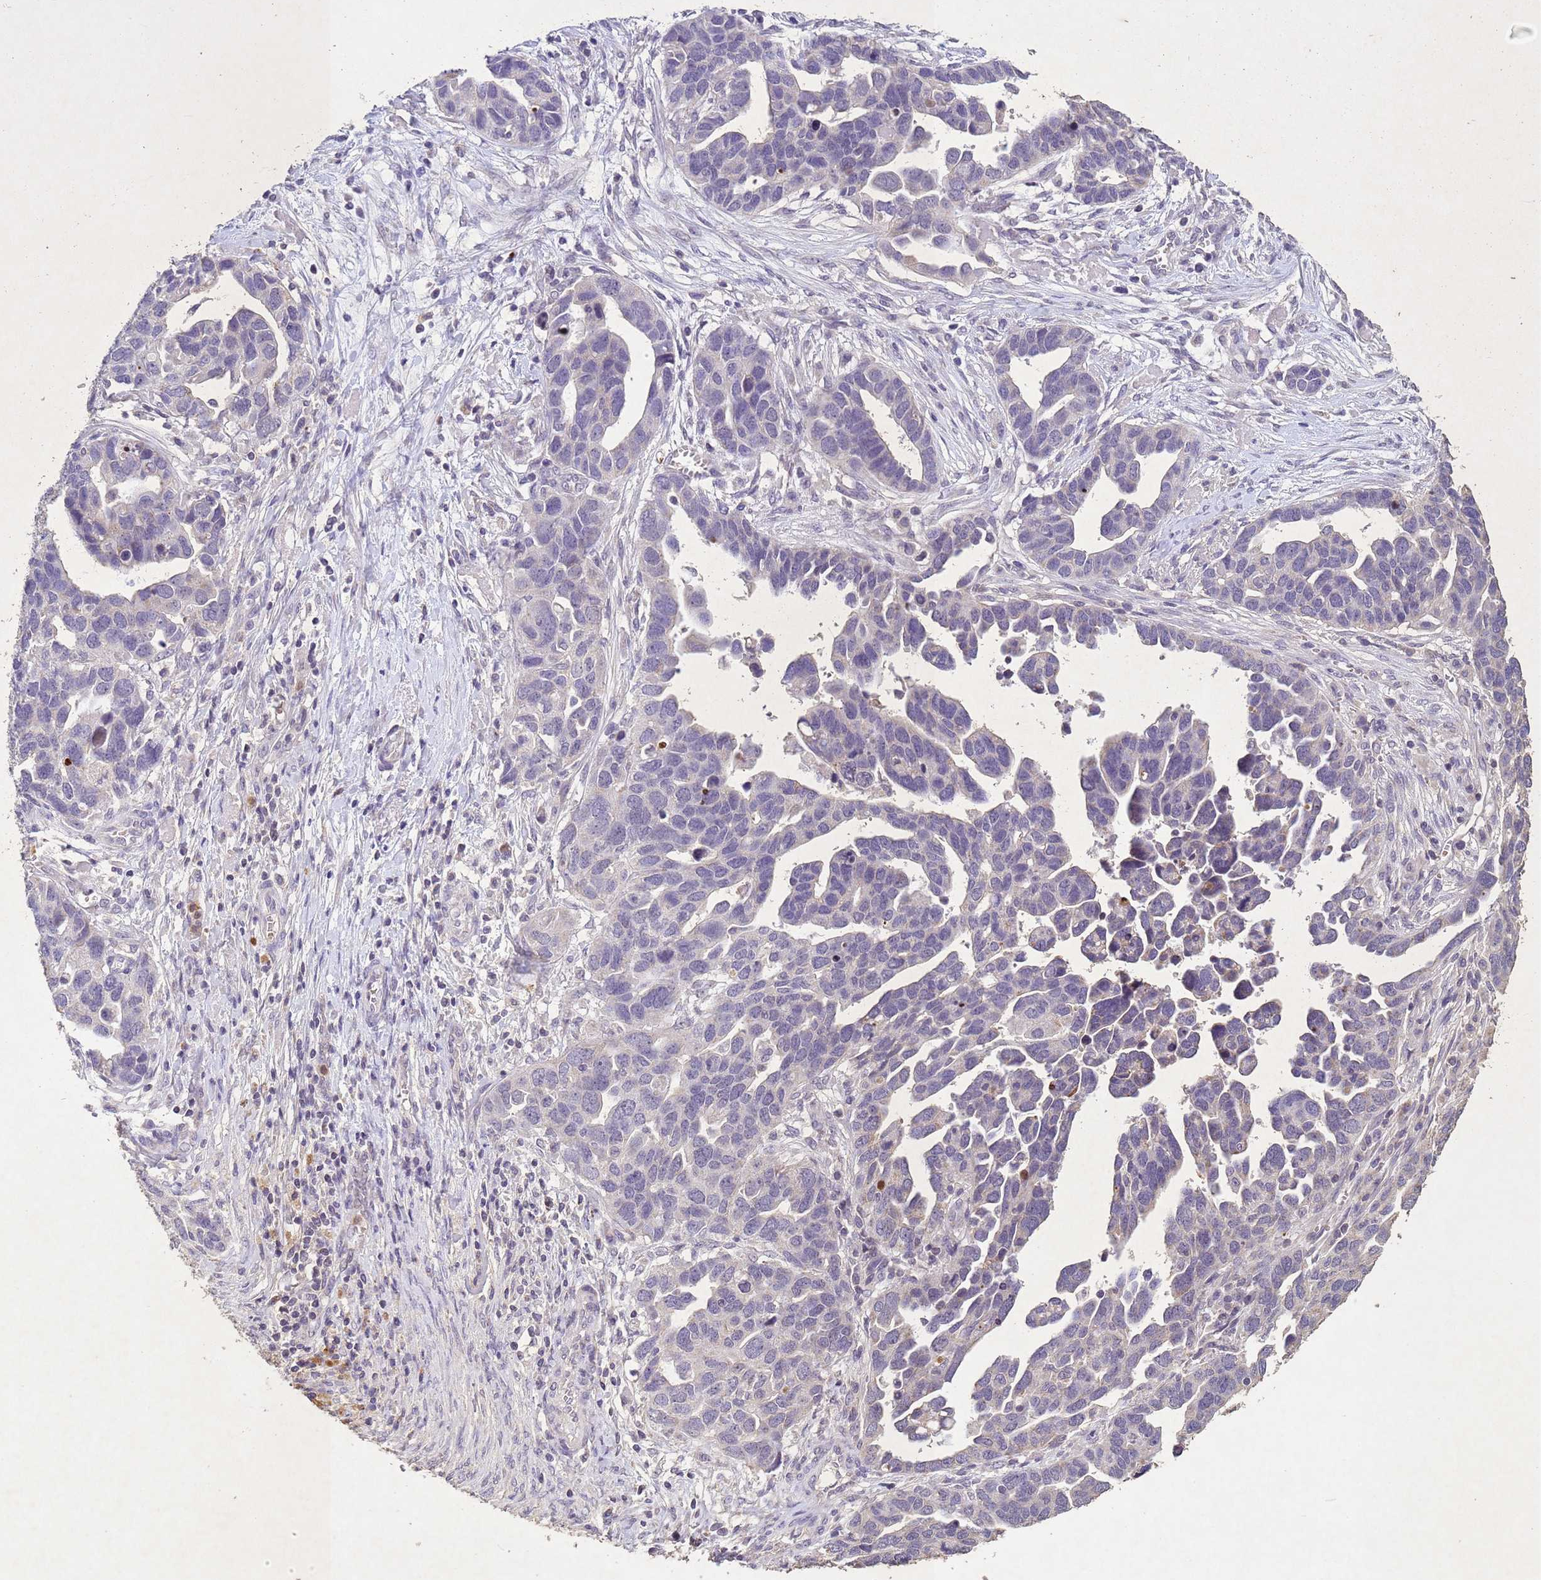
{"staining": {"intensity": "negative", "quantity": "none", "location": "none"}, "tissue": "ovarian cancer", "cell_type": "Tumor cells", "image_type": "cancer", "snomed": [{"axis": "morphology", "description": "Cystadenocarcinoma, serous, NOS"}, {"axis": "topography", "description": "Ovary"}], "caption": "Immunohistochemical staining of human serous cystadenocarcinoma (ovarian) displays no significant staining in tumor cells. (Stains: DAB (3,3'-diaminobenzidine) immunohistochemistry (IHC) with hematoxylin counter stain, Microscopy: brightfield microscopy at high magnification).", "gene": "NLRP11", "patient": {"sex": "female", "age": 54}}